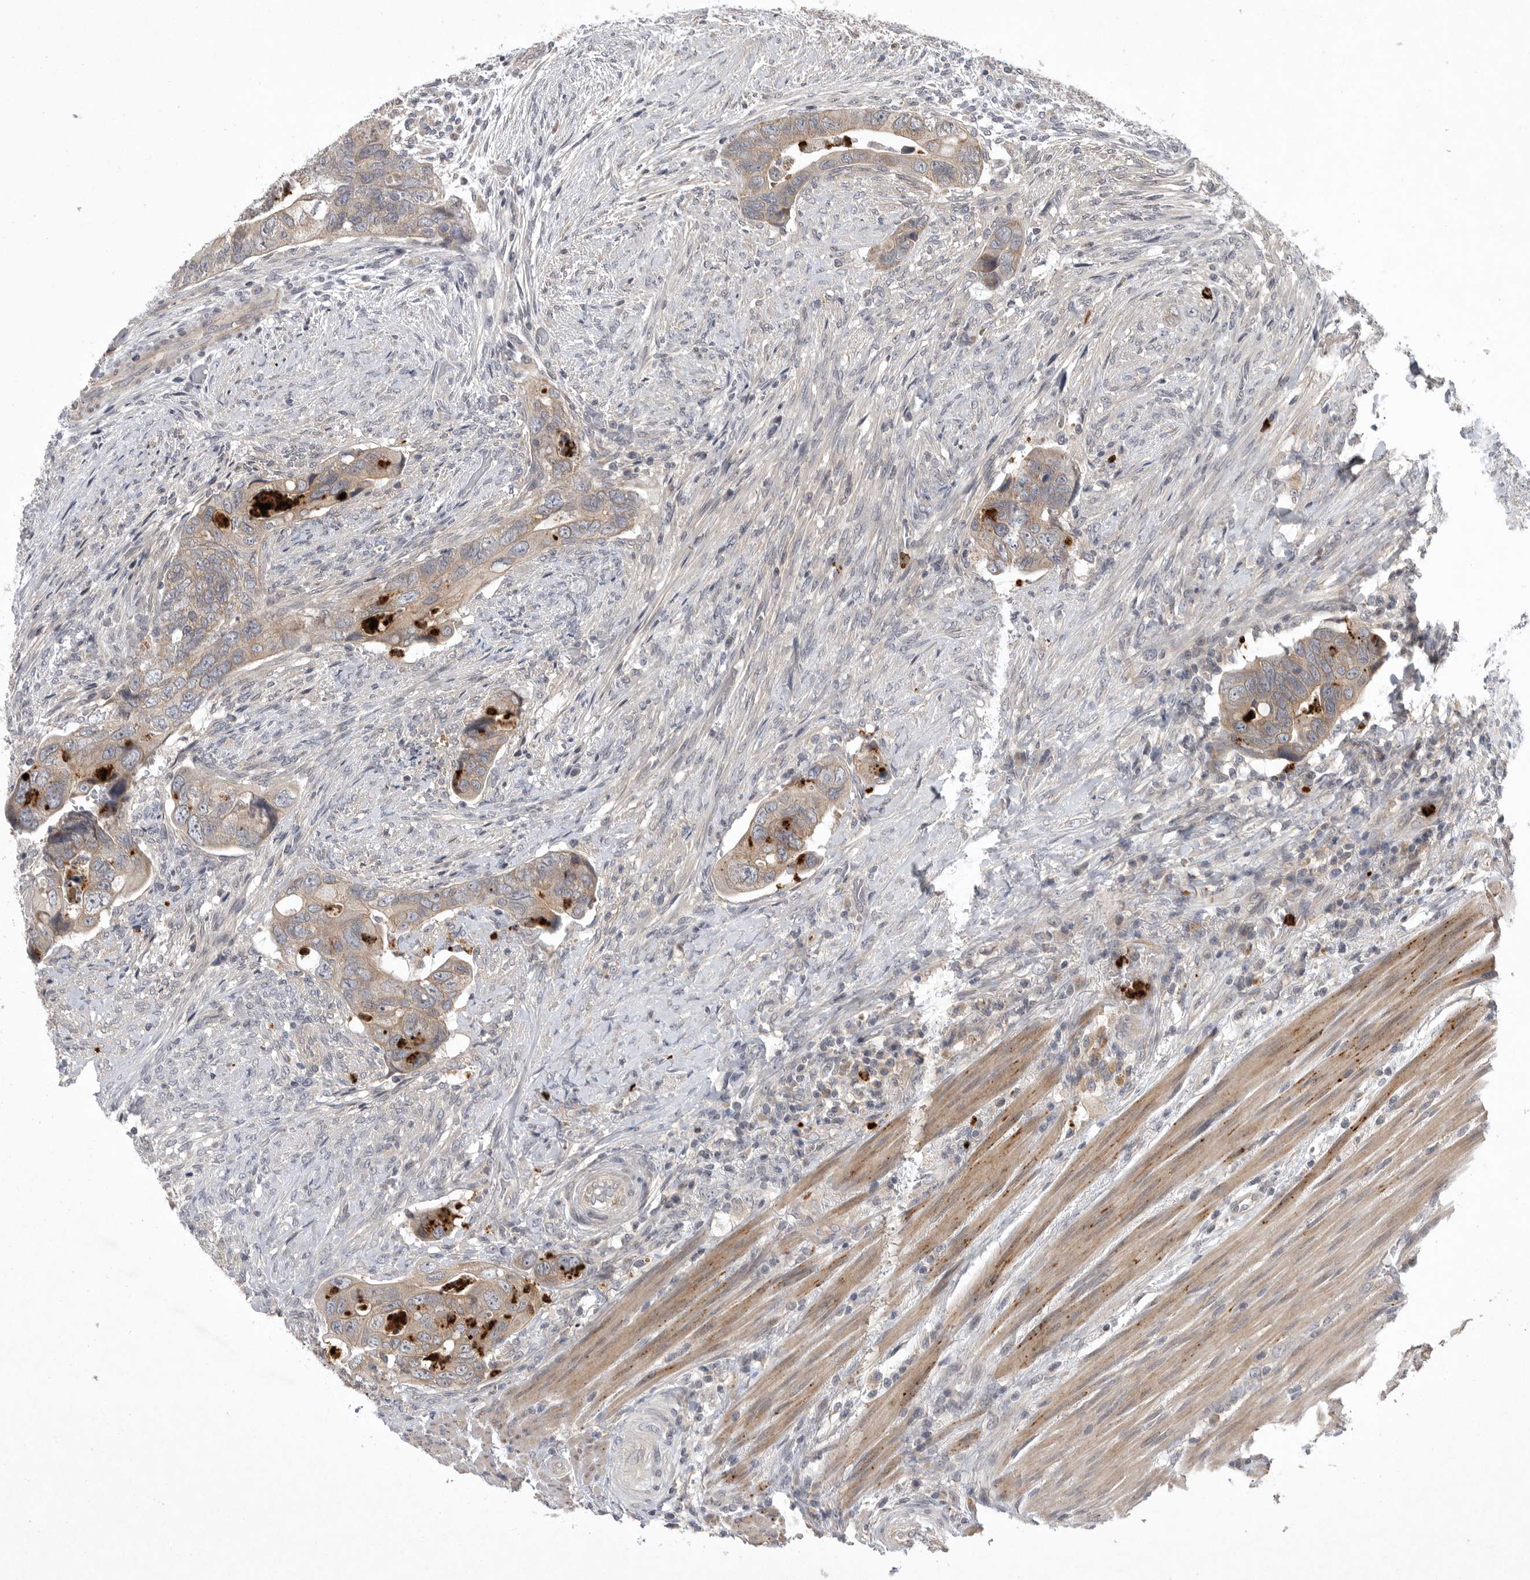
{"staining": {"intensity": "weak", "quantity": "25%-75%", "location": "cytoplasmic/membranous"}, "tissue": "colorectal cancer", "cell_type": "Tumor cells", "image_type": "cancer", "snomed": [{"axis": "morphology", "description": "Adenocarcinoma, NOS"}, {"axis": "topography", "description": "Rectum"}], "caption": "The micrograph exhibits a brown stain indicating the presence of a protein in the cytoplasmic/membranous of tumor cells in adenocarcinoma (colorectal). The protein is shown in brown color, while the nuclei are stained blue.", "gene": "UBE3D", "patient": {"sex": "male", "age": 63}}